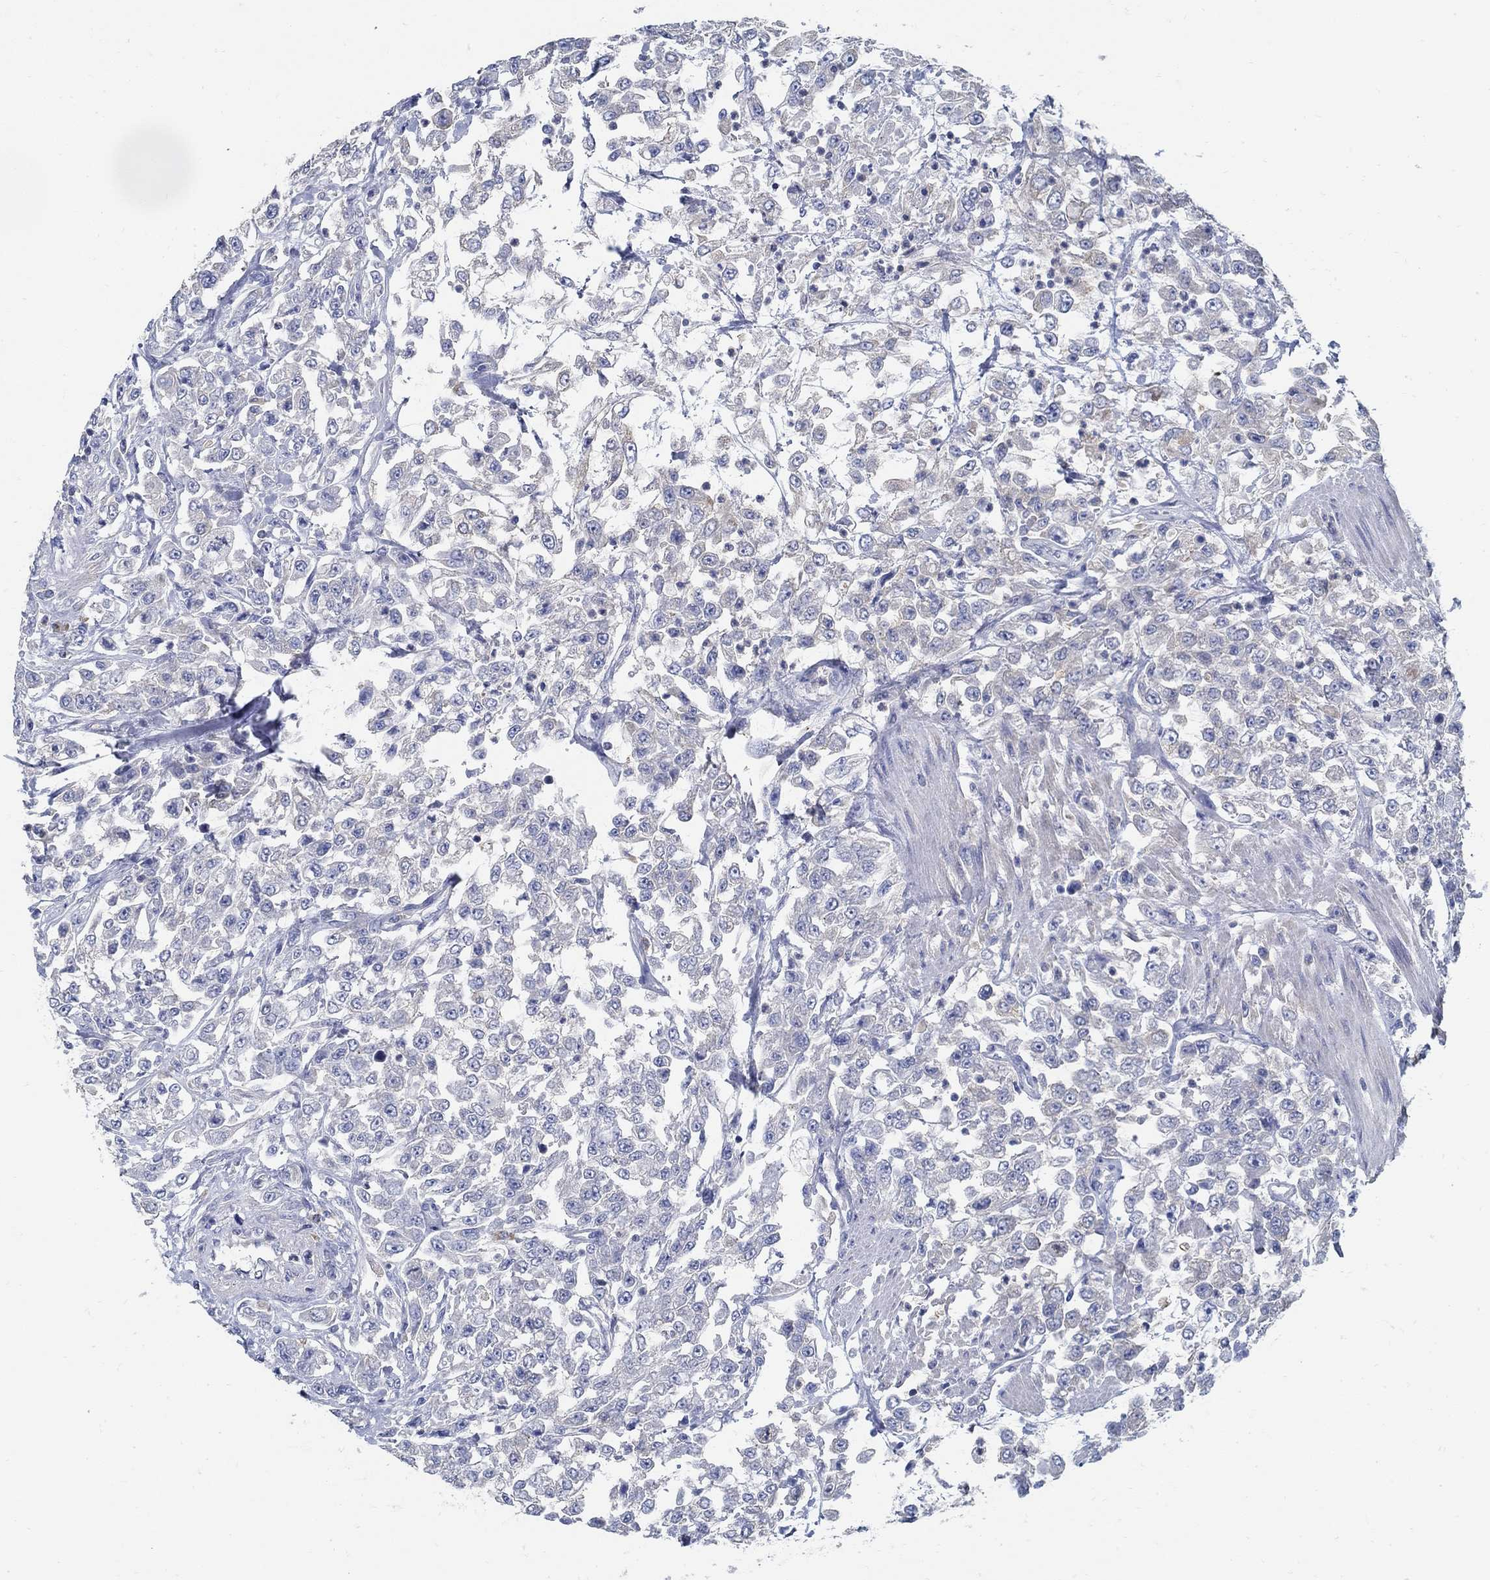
{"staining": {"intensity": "negative", "quantity": "none", "location": "none"}, "tissue": "urothelial cancer", "cell_type": "Tumor cells", "image_type": "cancer", "snomed": [{"axis": "morphology", "description": "Urothelial carcinoma, High grade"}, {"axis": "topography", "description": "Urinary bladder"}], "caption": "There is no significant staining in tumor cells of urothelial cancer.", "gene": "PCDH11X", "patient": {"sex": "male", "age": 46}}